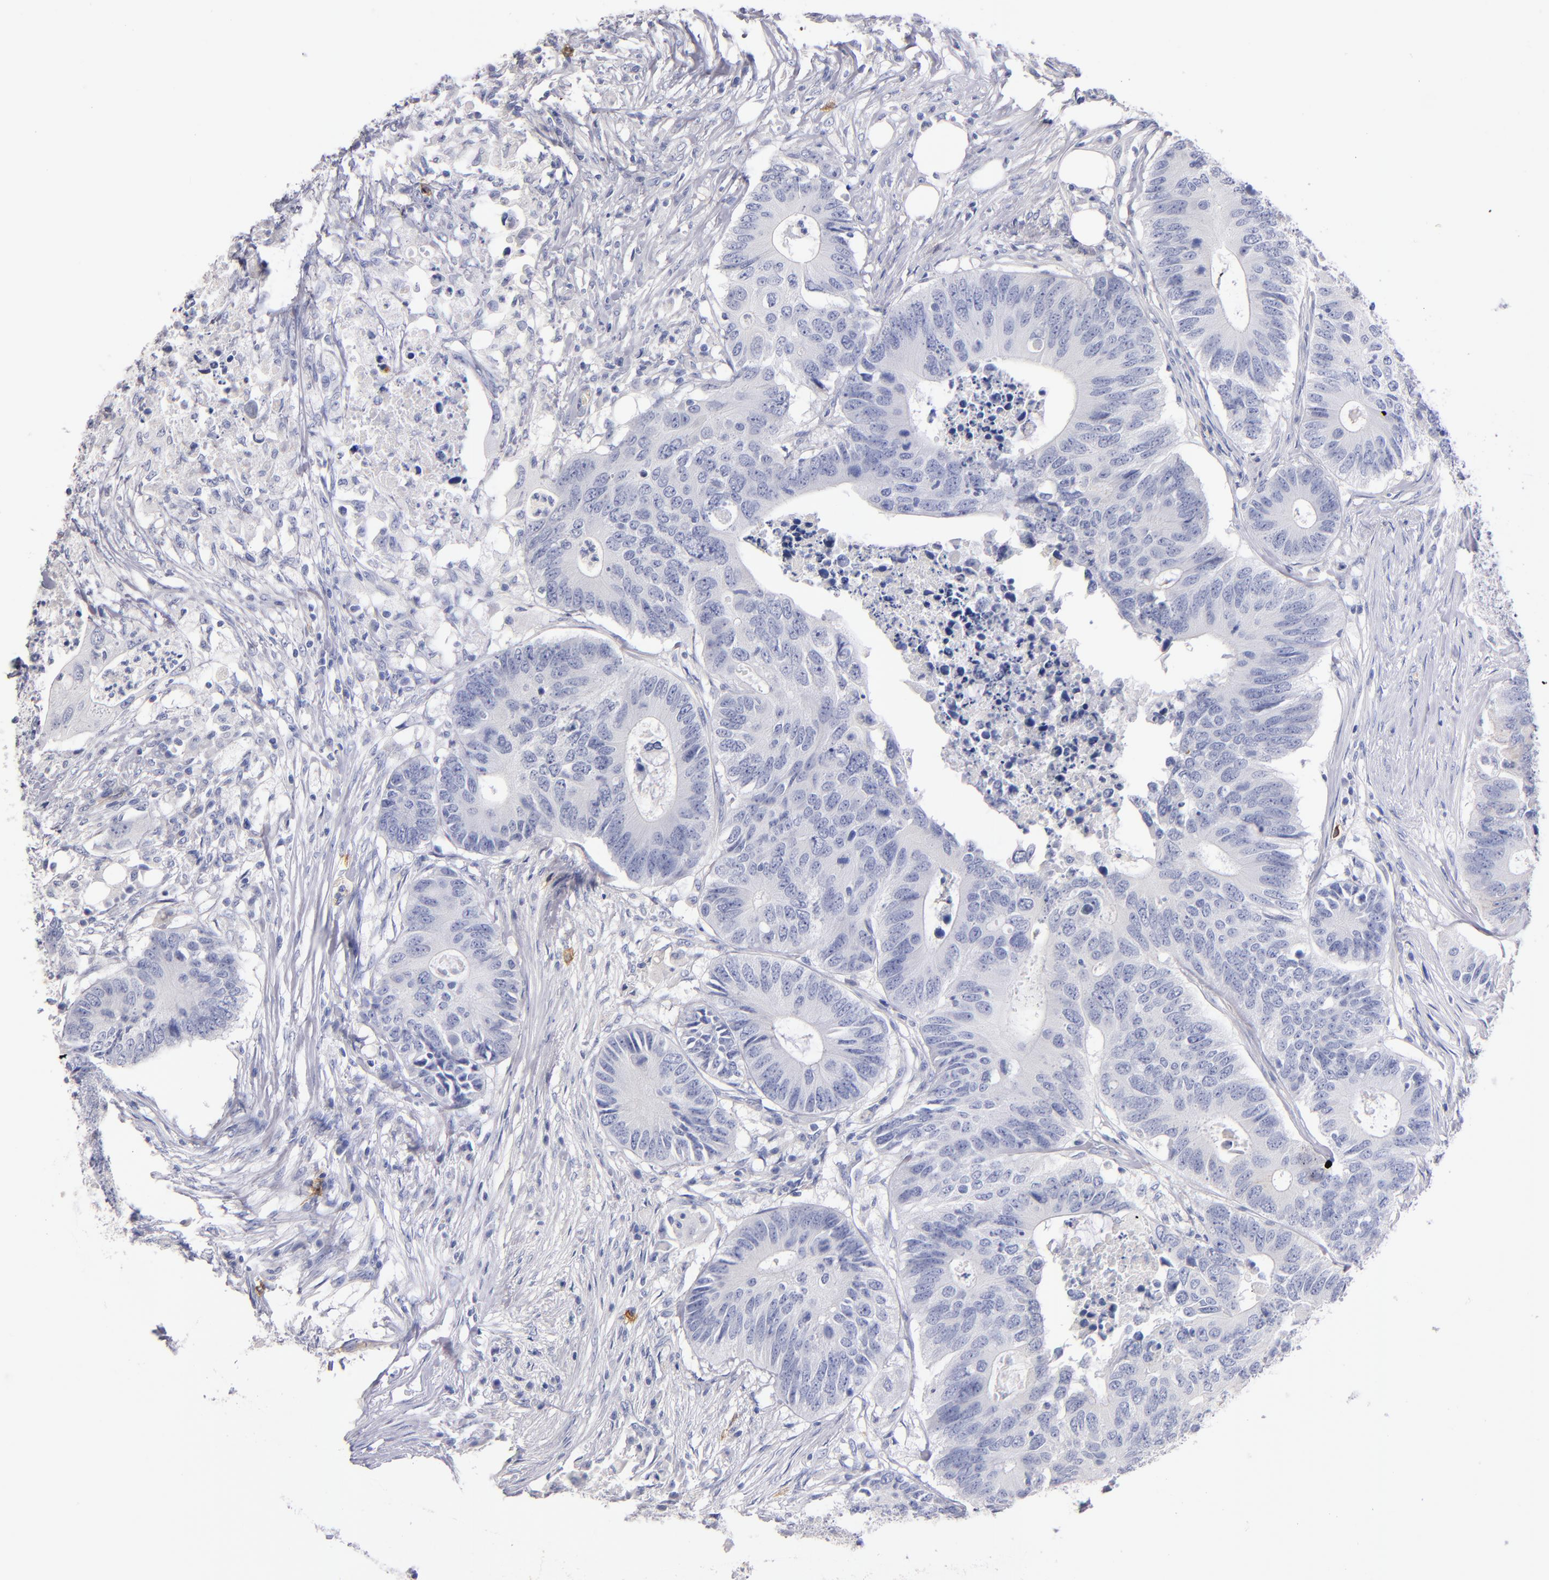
{"staining": {"intensity": "negative", "quantity": "none", "location": "none"}, "tissue": "colorectal cancer", "cell_type": "Tumor cells", "image_type": "cancer", "snomed": [{"axis": "morphology", "description": "Adenocarcinoma, NOS"}, {"axis": "topography", "description": "Colon"}], "caption": "IHC photomicrograph of human colorectal cancer (adenocarcinoma) stained for a protein (brown), which shows no staining in tumor cells.", "gene": "KIT", "patient": {"sex": "male", "age": 71}}